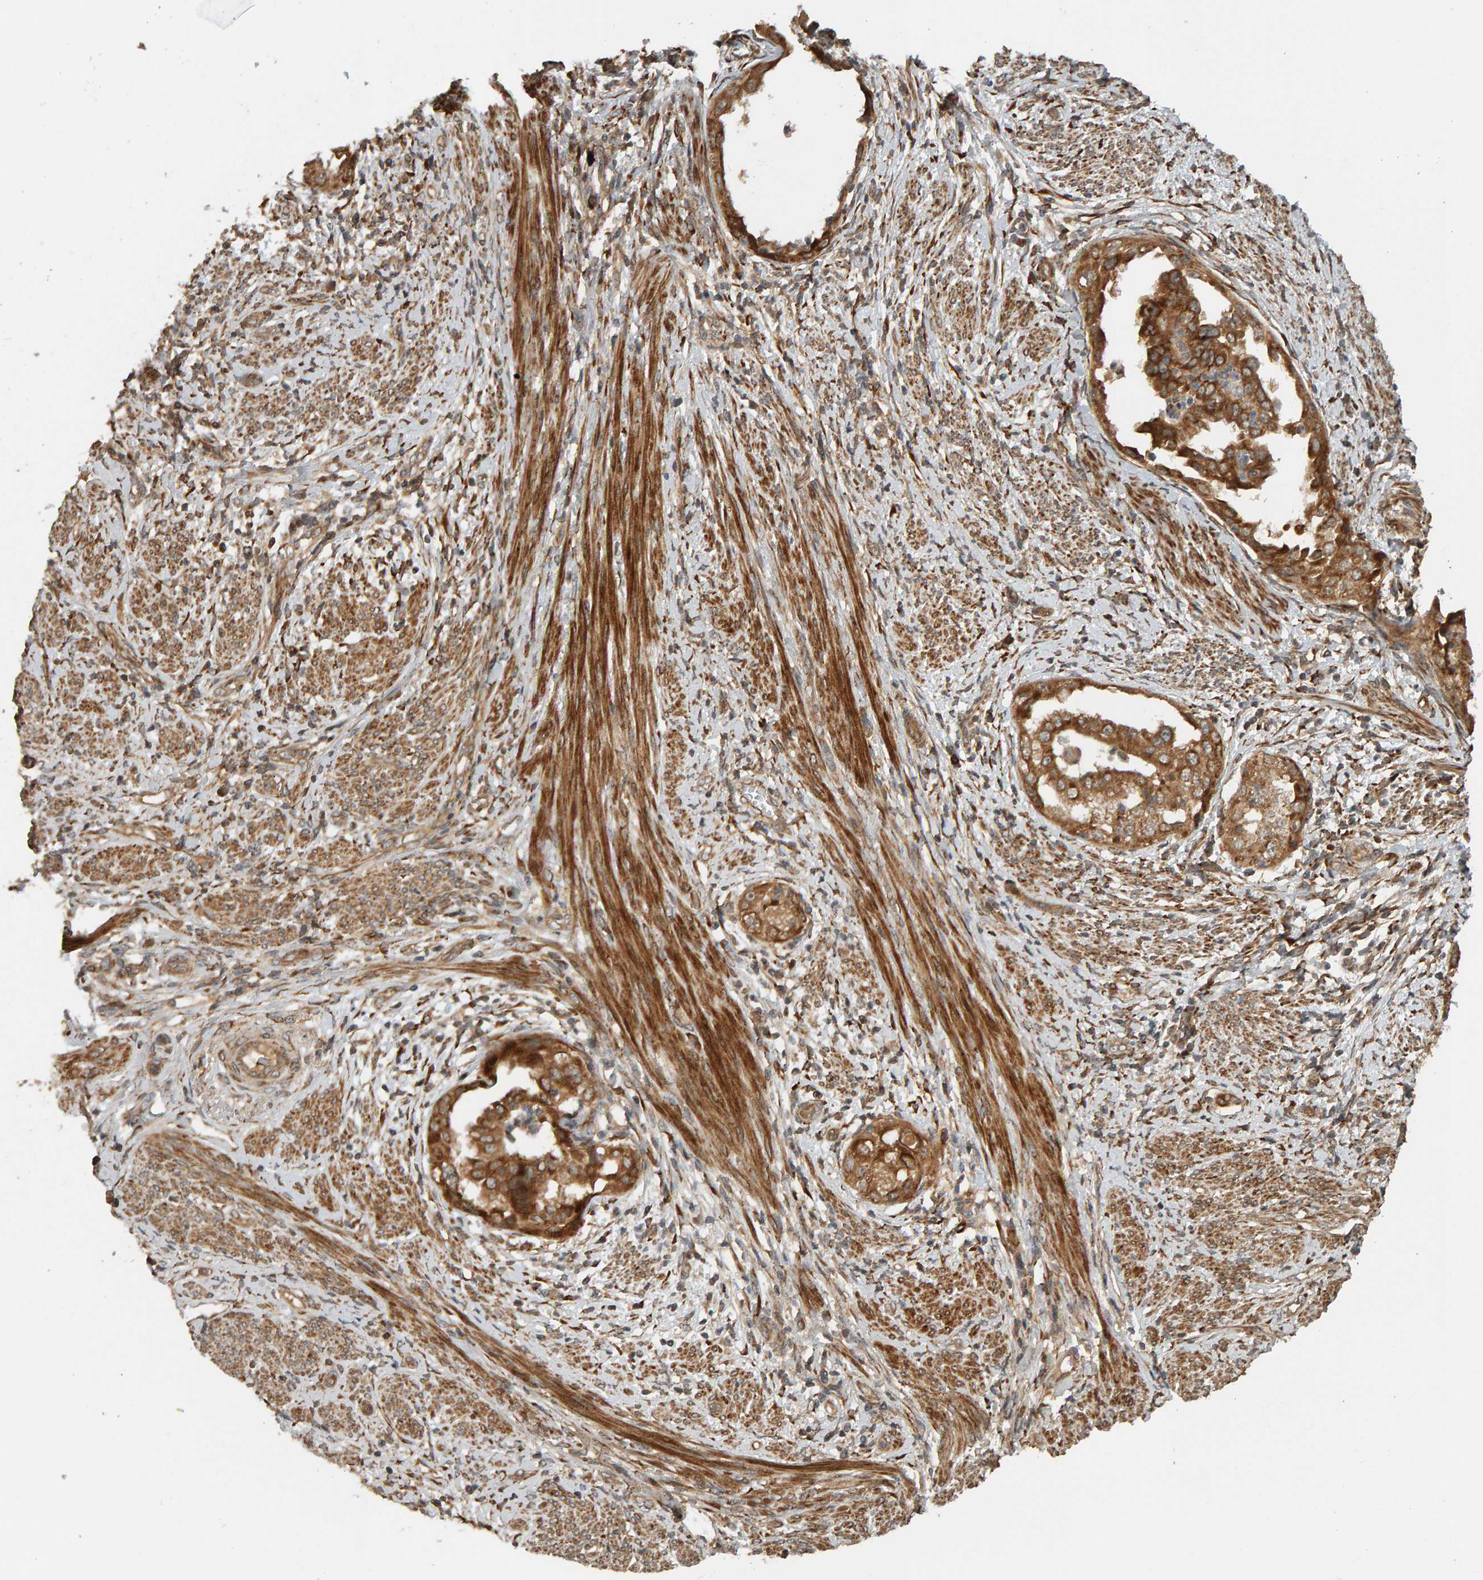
{"staining": {"intensity": "strong", "quantity": ">75%", "location": "cytoplasmic/membranous"}, "tissue": "endometrial cancer", "cell_type": "Tumor cells", "image_type": "cancer", "snomed": [{"axis": "morphology", "description": "Adenocarcinoma, NOS"}, {"axis": "topography", "description": "Endometrium"}], "caption": "Endometrial cancer (adenocarcinoma) stained with a brown dye reveals strong cytoplasmic/membranous positive staining in about >75% of tumor cells.", "gene": "ZFAND1", "patient": {"sex": "female", "age": 85}}